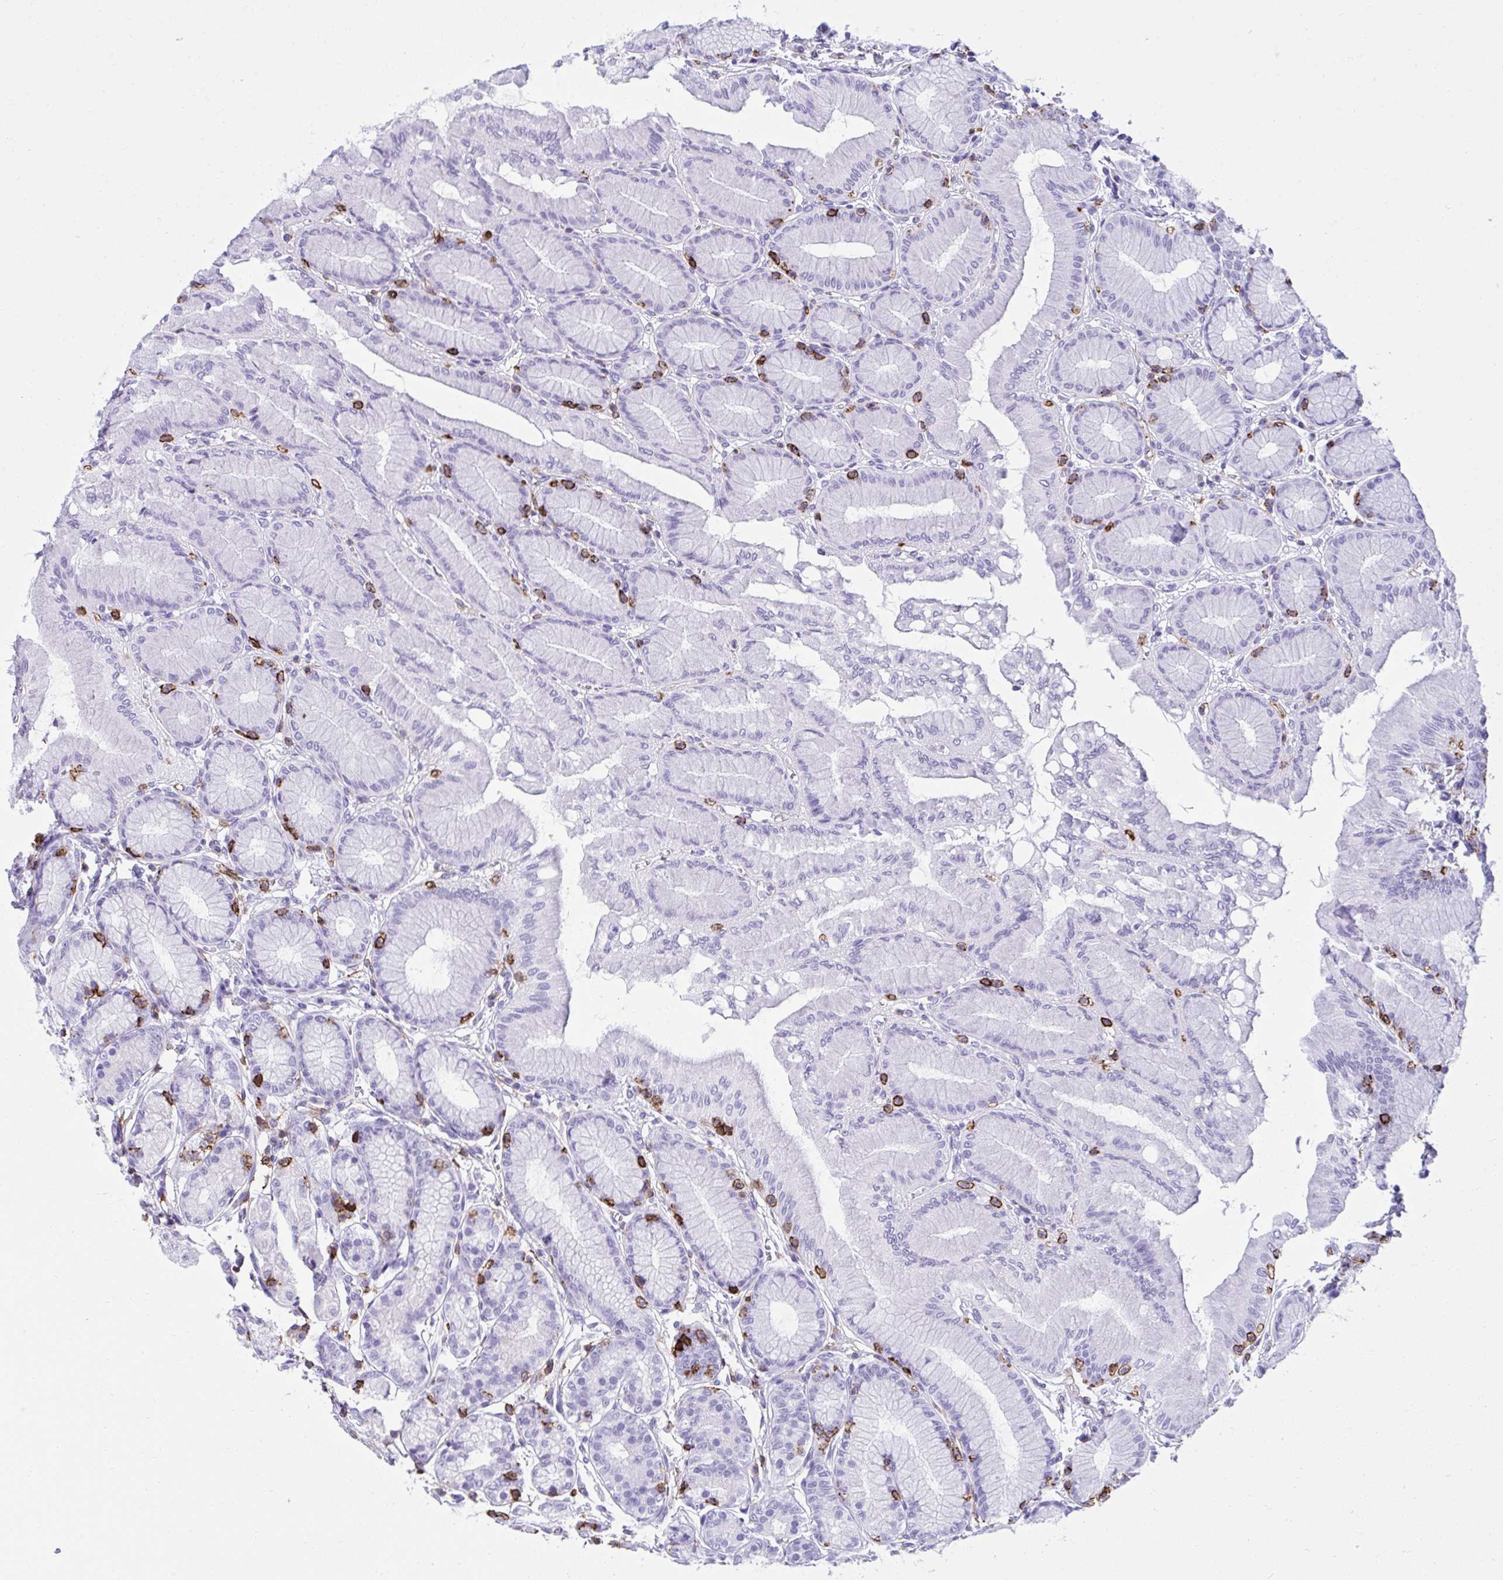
{"staining": {"intensity": "negative", "quantity": "none", "location": "none"}, "tissue": "stomach", "cell_type": "Glandular cells", "image_type": "normal", "snomed": [{"axis": "morphology", "description": "Normal tissue, NOS"}, {"axis": "topography", "description": "Stomach"}, {"axis": "topography", "description": "Stomach, lower"}], "caption": "DAB (3,3'-diaminobenzidine) immunohistochemical staining of unremarkable stomach reveals no significant staining in glandular cells.", "gene": "SPN", "patient": {"sex": "male", "age": 76}}